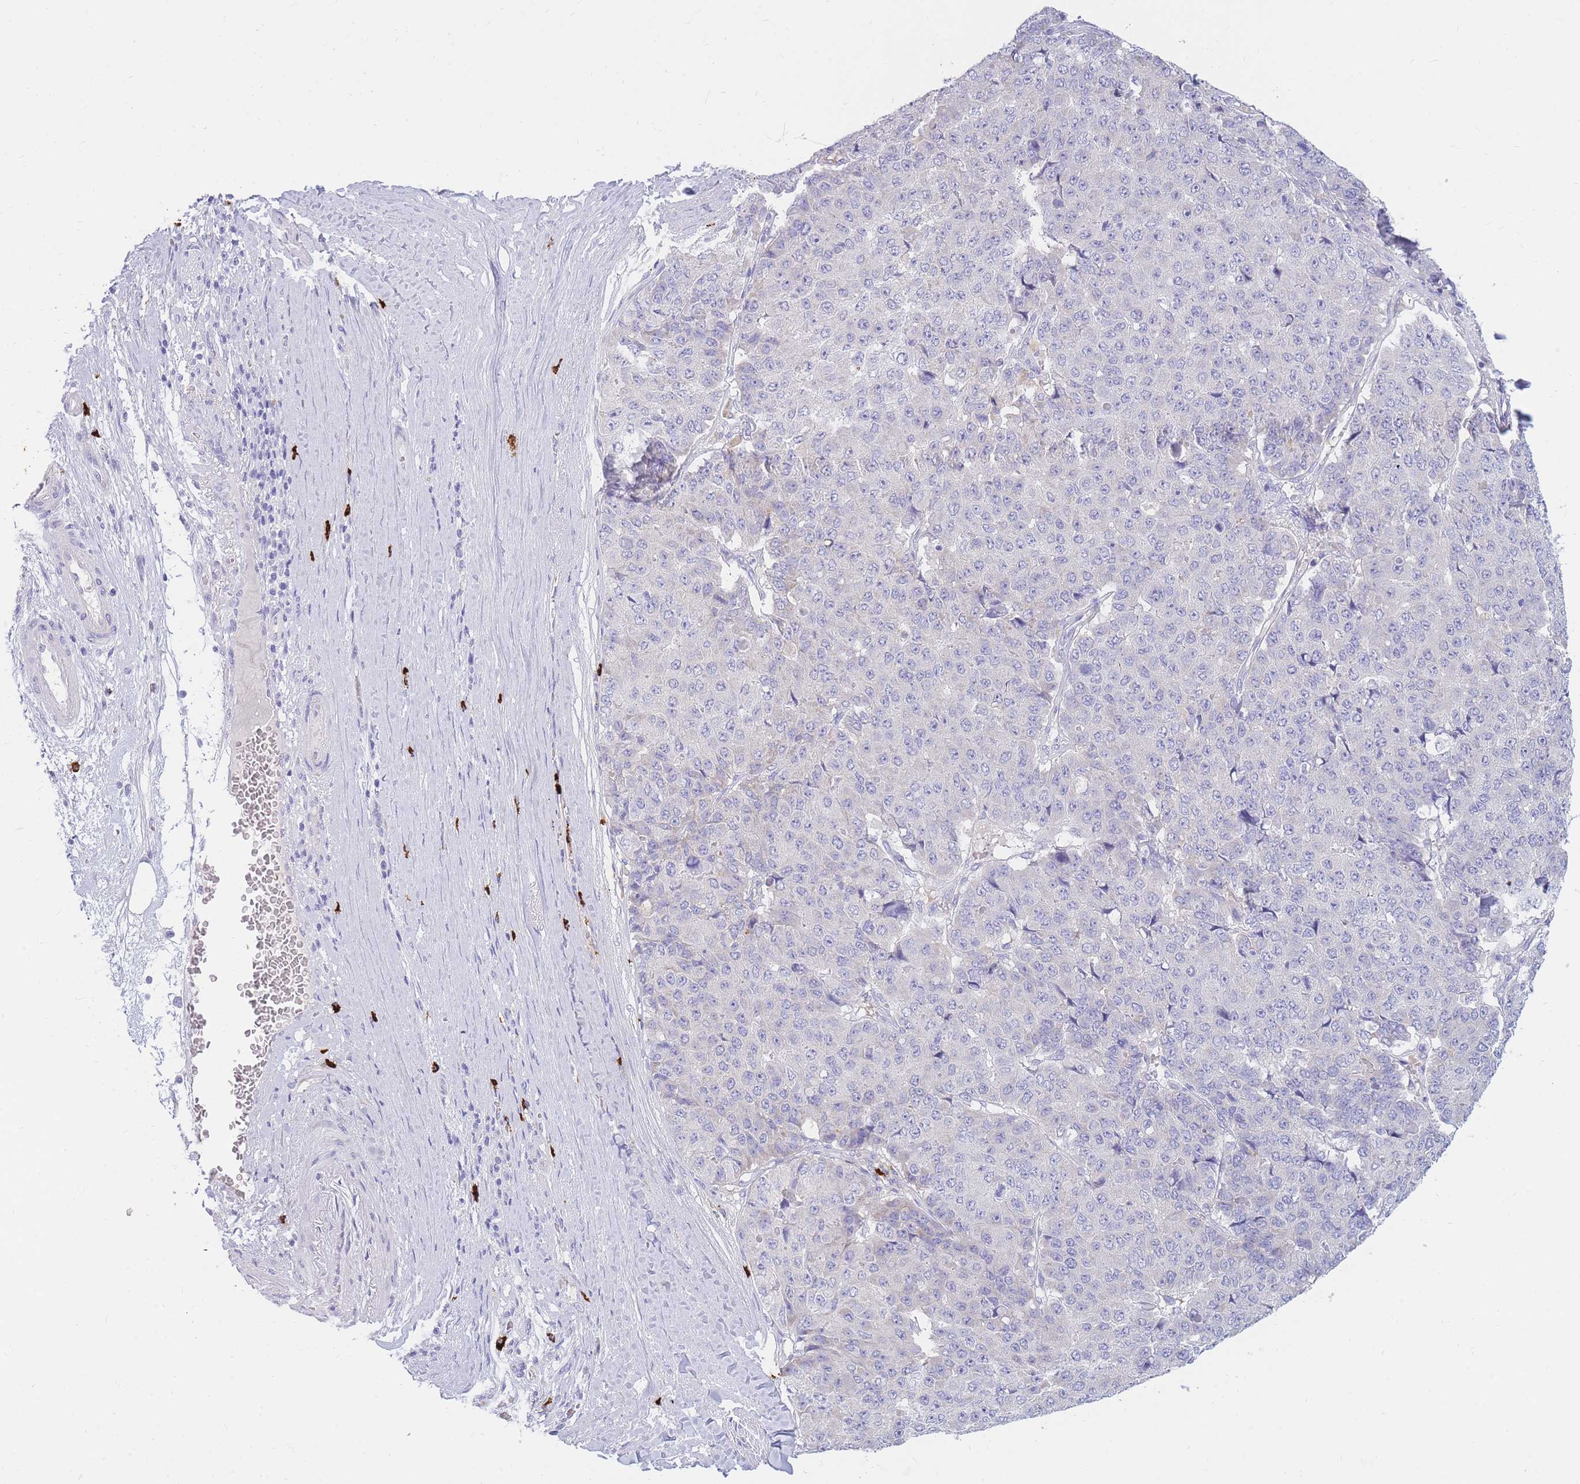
{"staining": {"intensity": "negative", "quantity": "none", "location": "none"}, "tissue": "pancreatic cancer", "cell_type": "Tumor cells", "image_type": "cancer", "snomed": [{"axis": "morphology", "description": "Adenocarcinoma, NOS"}, {"axis": "topography", "description": "Pancreas"}], "caption": "The image demonstrates no significant positivity in tumor cells of adenocarcinoma (pancreatic). The staining was performed using DAB (3,3'-diaminobenzidine) to visualize the protein expression in brown, while the nuclei were stained in blue with hematoxylin (Magnification: 20x).", "gene": "TPSD1", "patient": {"sex": "male", "age": 50}}